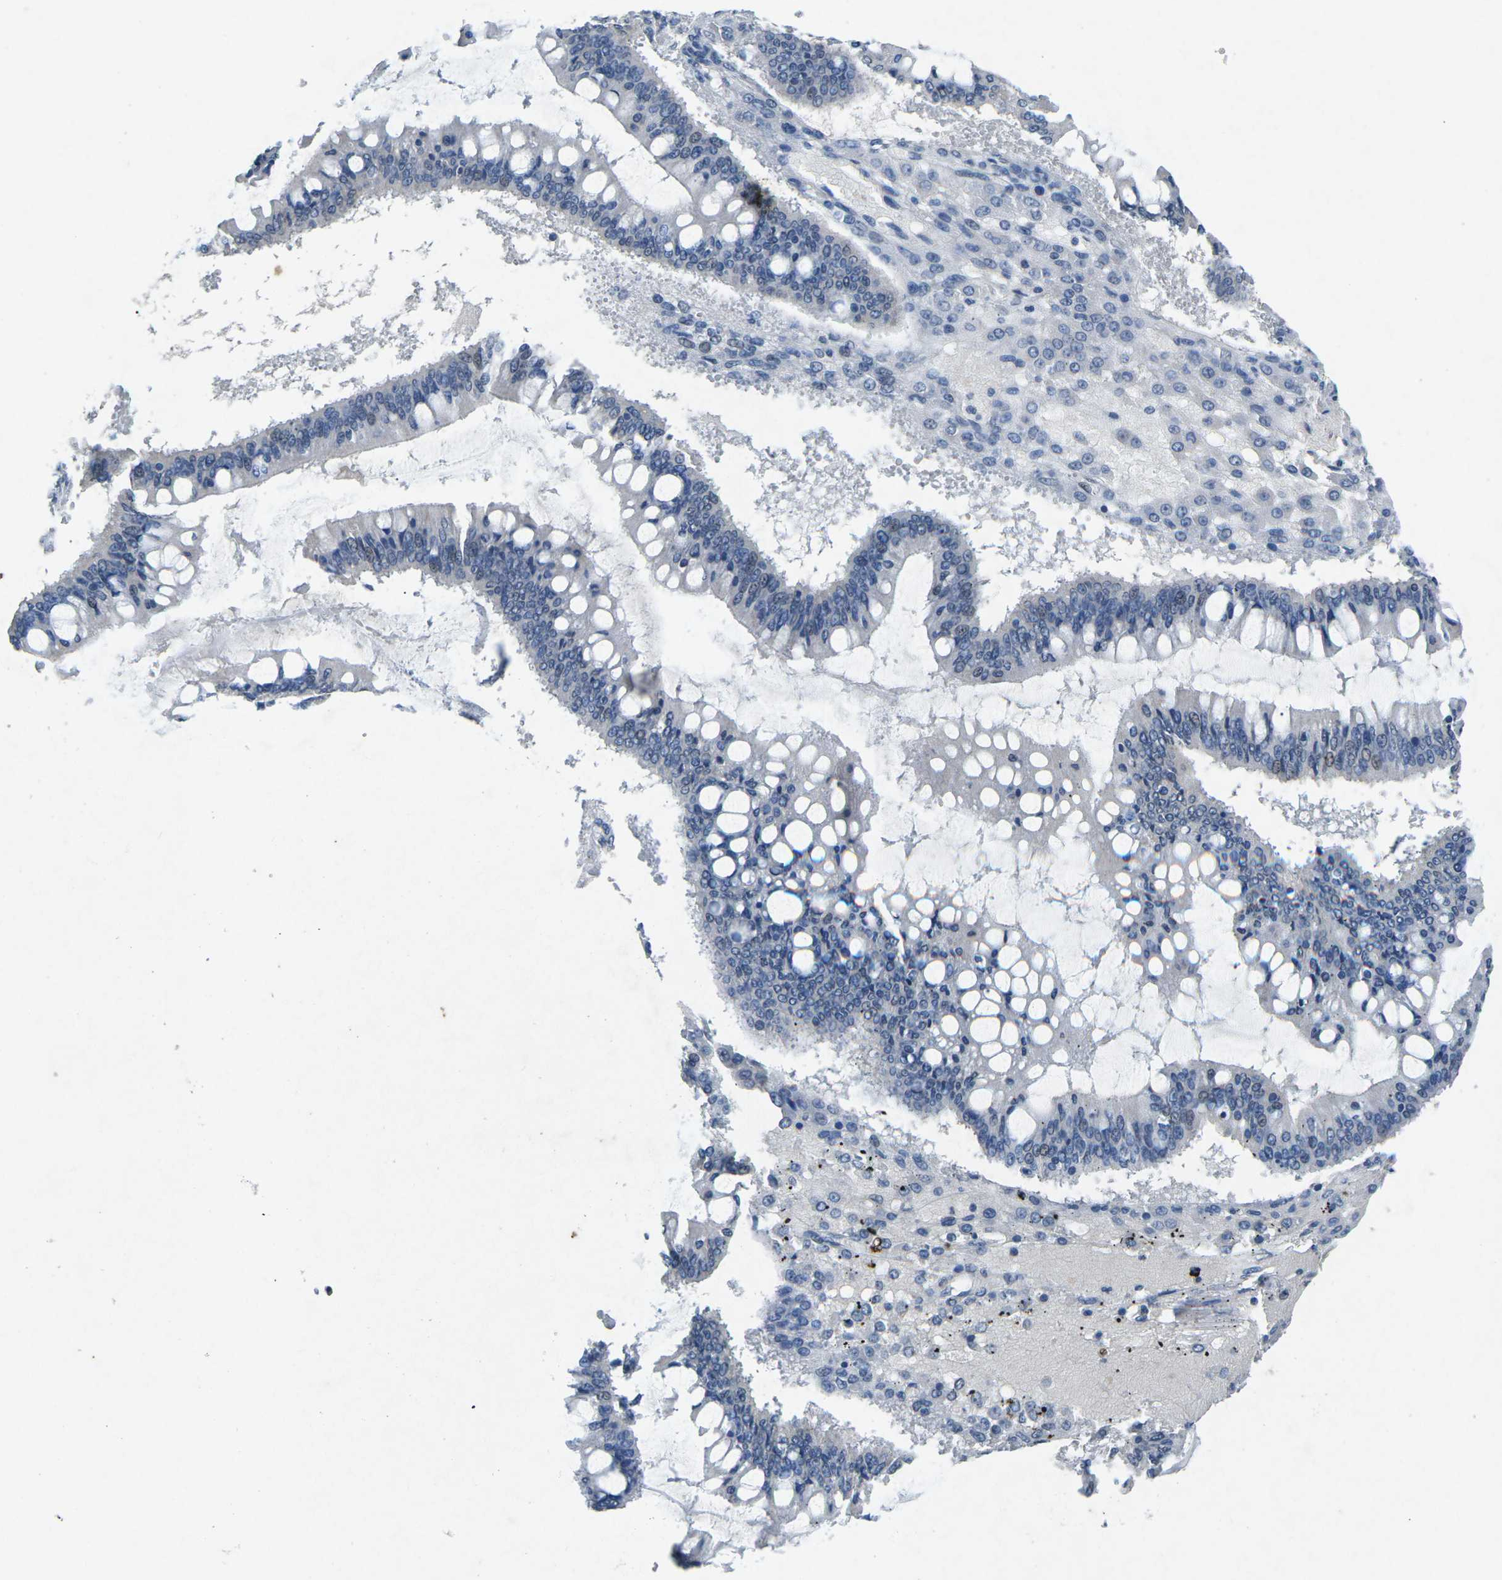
{"staining": {"intensity": "negative", "quantity": "none", "location": "none"}, "tissue": "ovarian cancer", "cell_type": "Tumor cells", "image_type": "cancer", "snomed": [{"axis": "morphology", "description": "Cystadenocarcinoma, mucinous, NOS"}, {"axis": "topography", "description": "Ovary"}], "caption": "Ovarian mucinous cystadenocarcinoma stained for a protein using immunohistochemistry exhibits no expression tumor cells.", "gene": "PLG", "patient": {"sex": "female", "age": 73}}